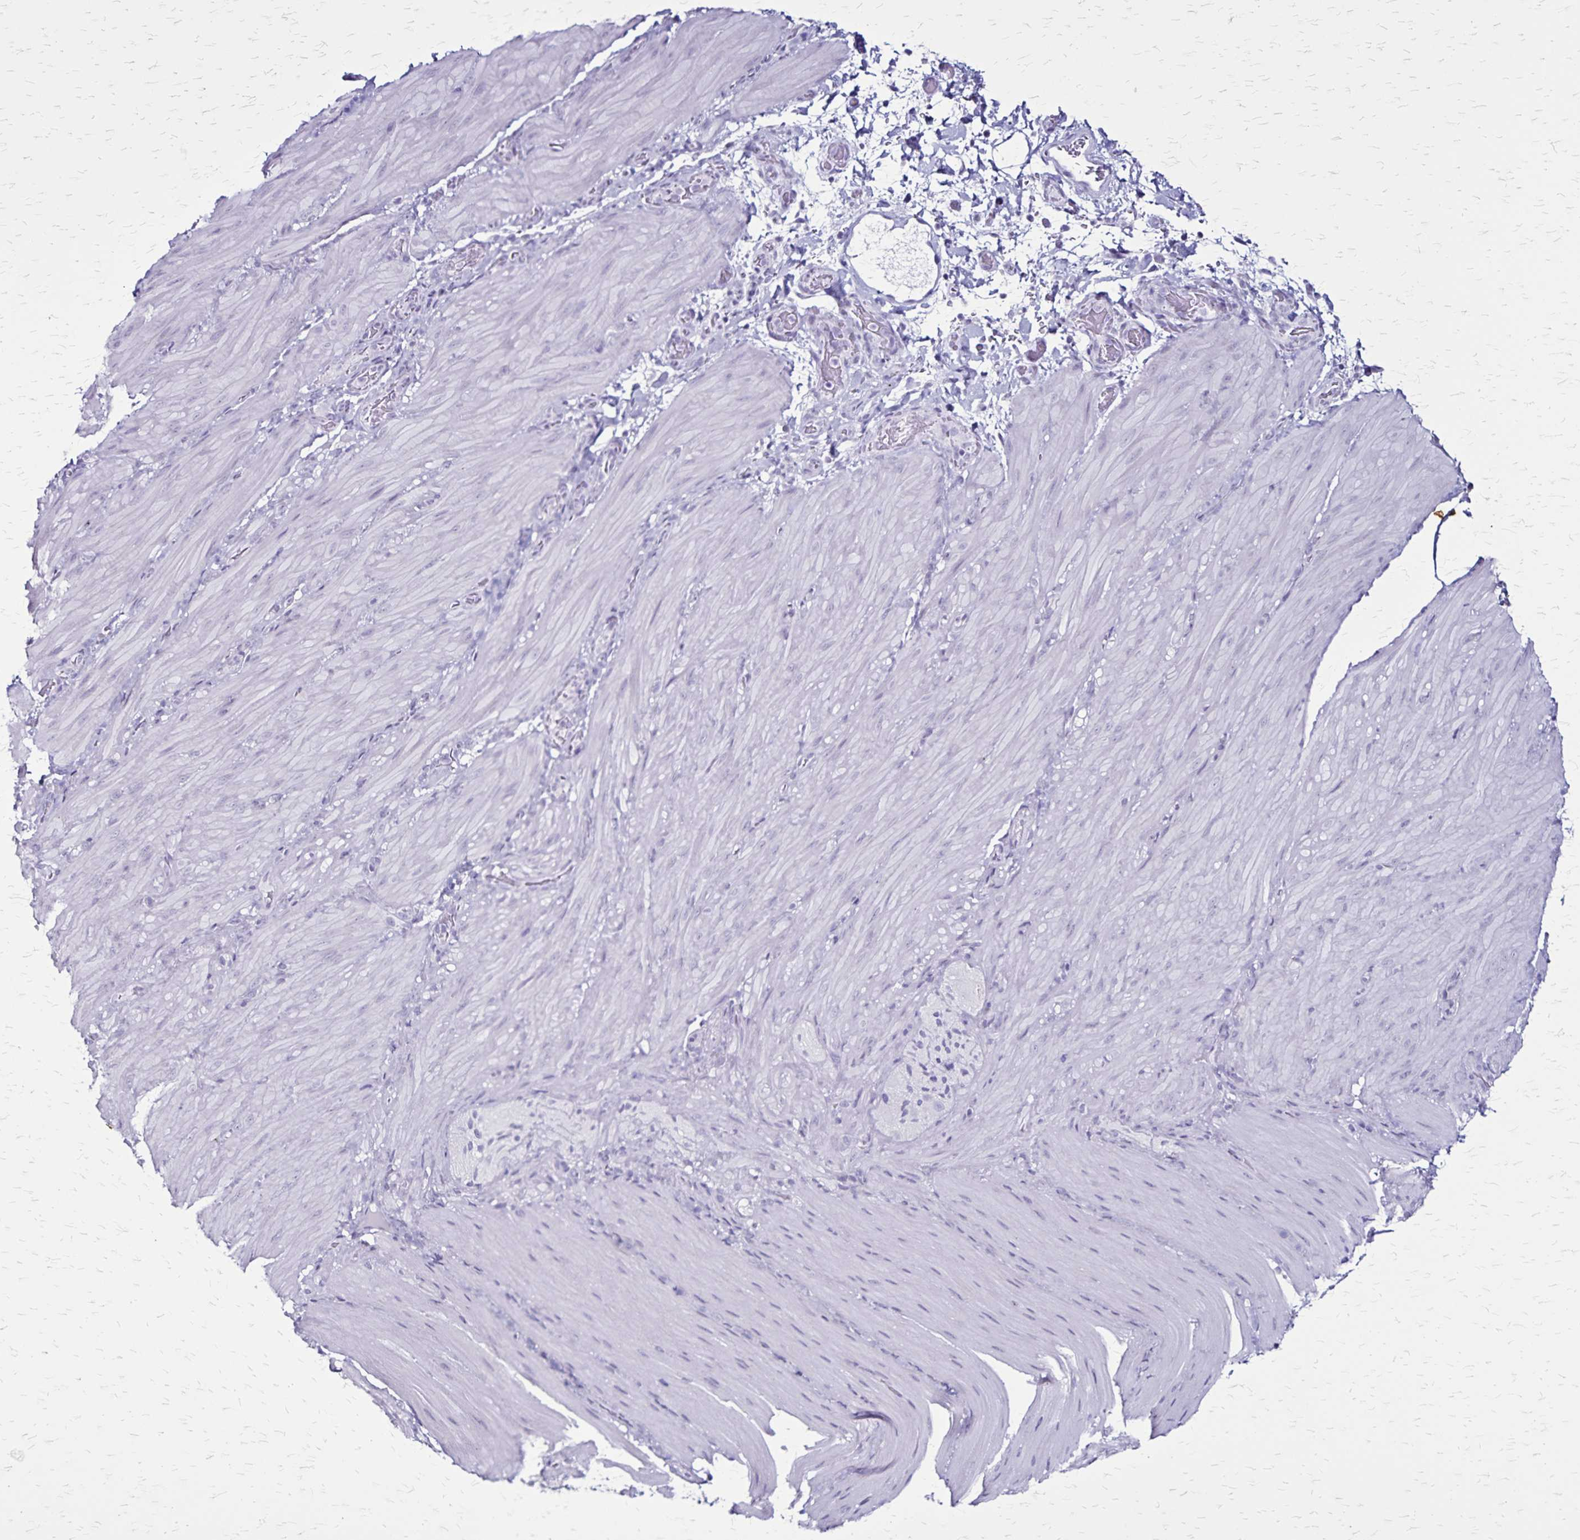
{"staining": {"intensity": "negative", "quantity": "none", "location": "none"}, "tissue": "smooth muscle", "cell_type": "Smooth muscle cells", "image_type": "normal", "snomed": [{"axis": "morphology", "description": "Normal tissue, NOS"}, {"axis": "topography", "description": "Smooth muscle"}, {"axis": "topography", "description": "Colon"}], "caption": "Smooth muscle cells are negative for brown protein staining in unremarkable smooth muscle. (Brightfield microscopy of DAB immunohistochemistry (IHC) at high magnification).", "gene": "KRT2", "patient": {"sex": "male", "age": 73}}